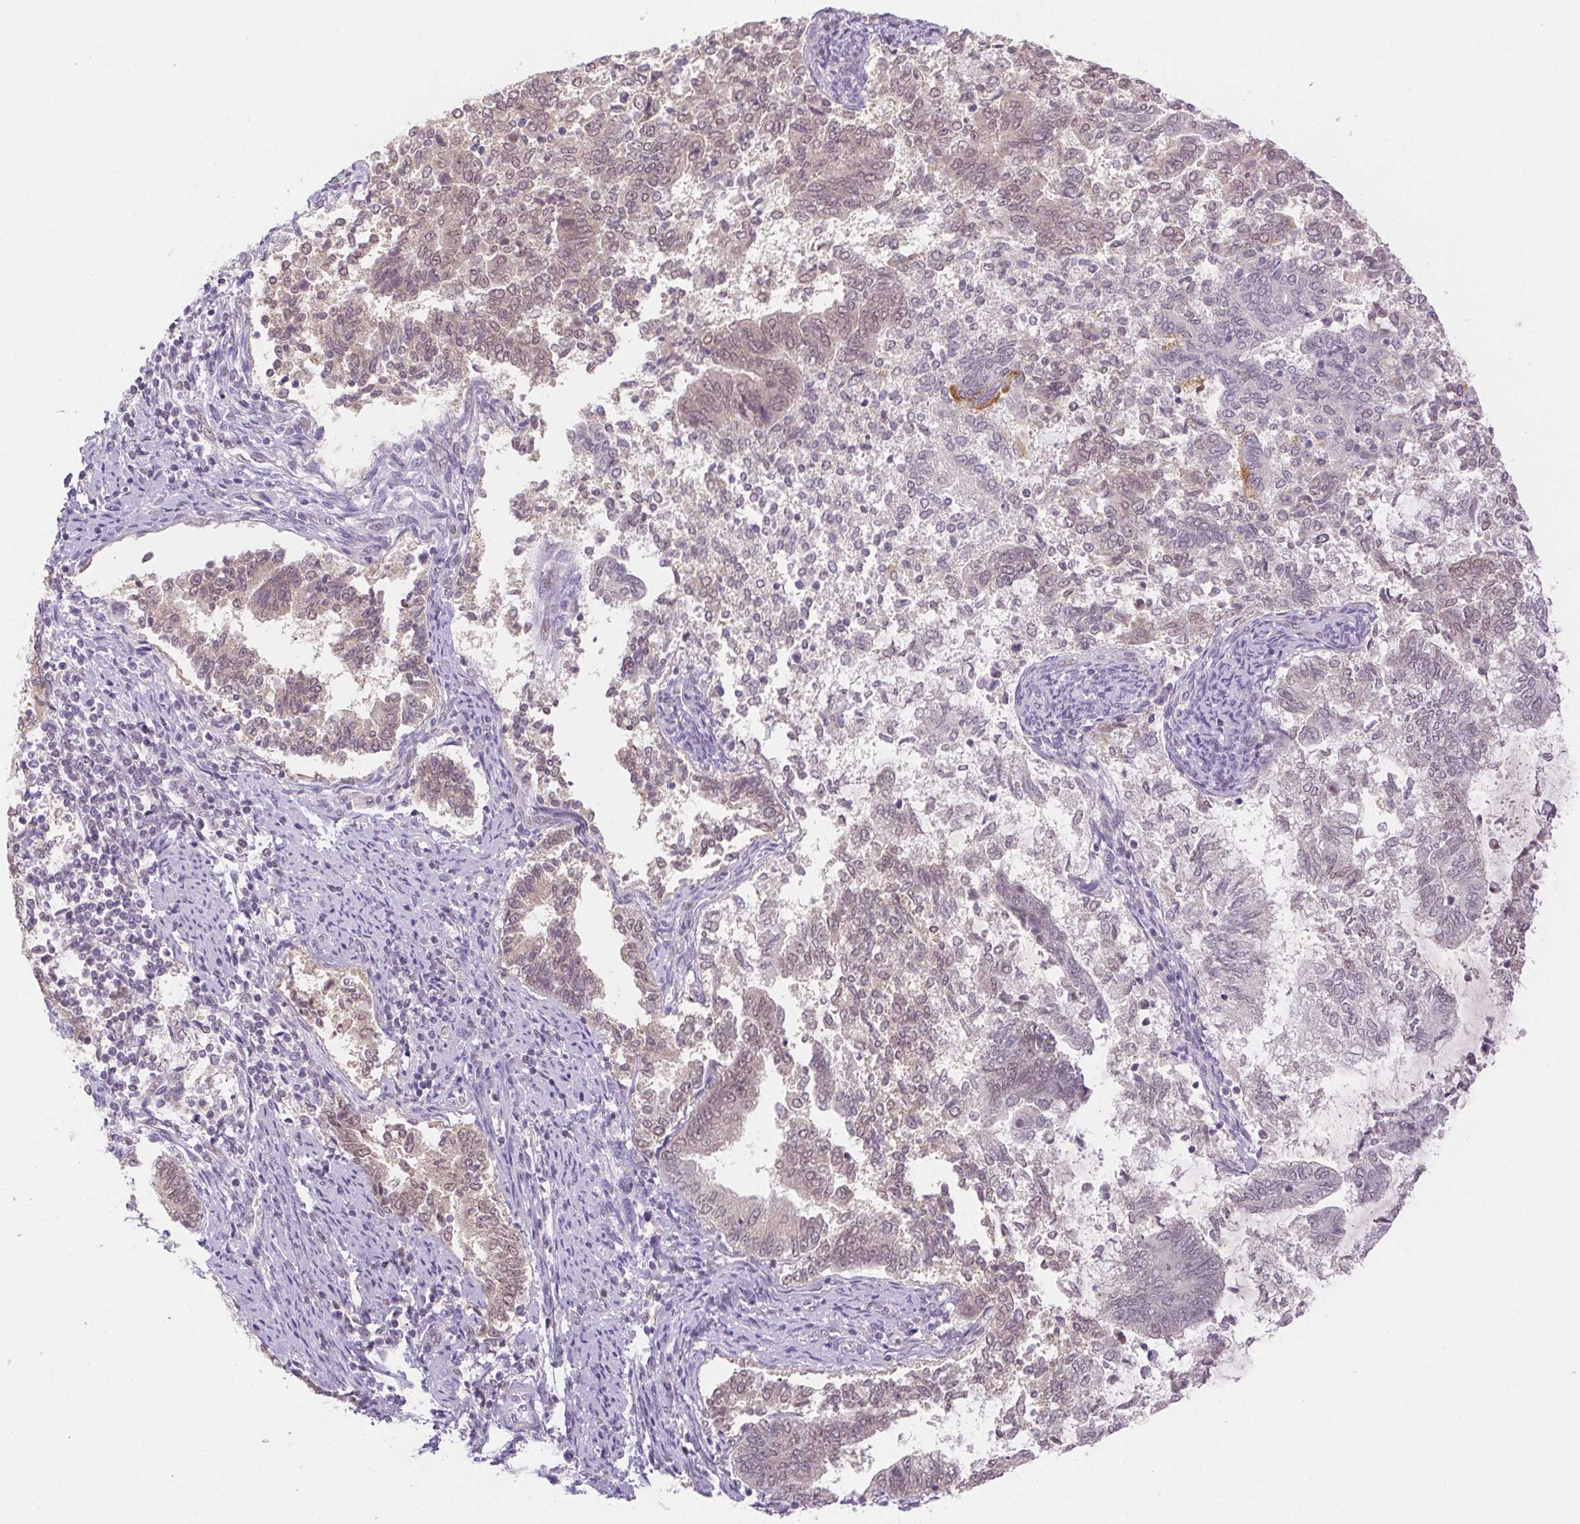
{"staining": {"intensity": "negative", "quantity": "none", "location": "none"}, "tissue": "endometrial cancer", "cell_type": "Tumor cells", "image_type": "cancer", "snomed": [{"axis": "morphology", "description": "Adenocarcinoma, NOS"}, {"axis": "topography", "description": "Endometrium"}], "caption": "DAB (3,3'-diaminobenzidine) immunohistochemical staining of endometrial adenocarcinoma shows no significant staining in tumor cells.", "gene": "H2AZ2", "patient": {"sex": "female", "age": 65}}